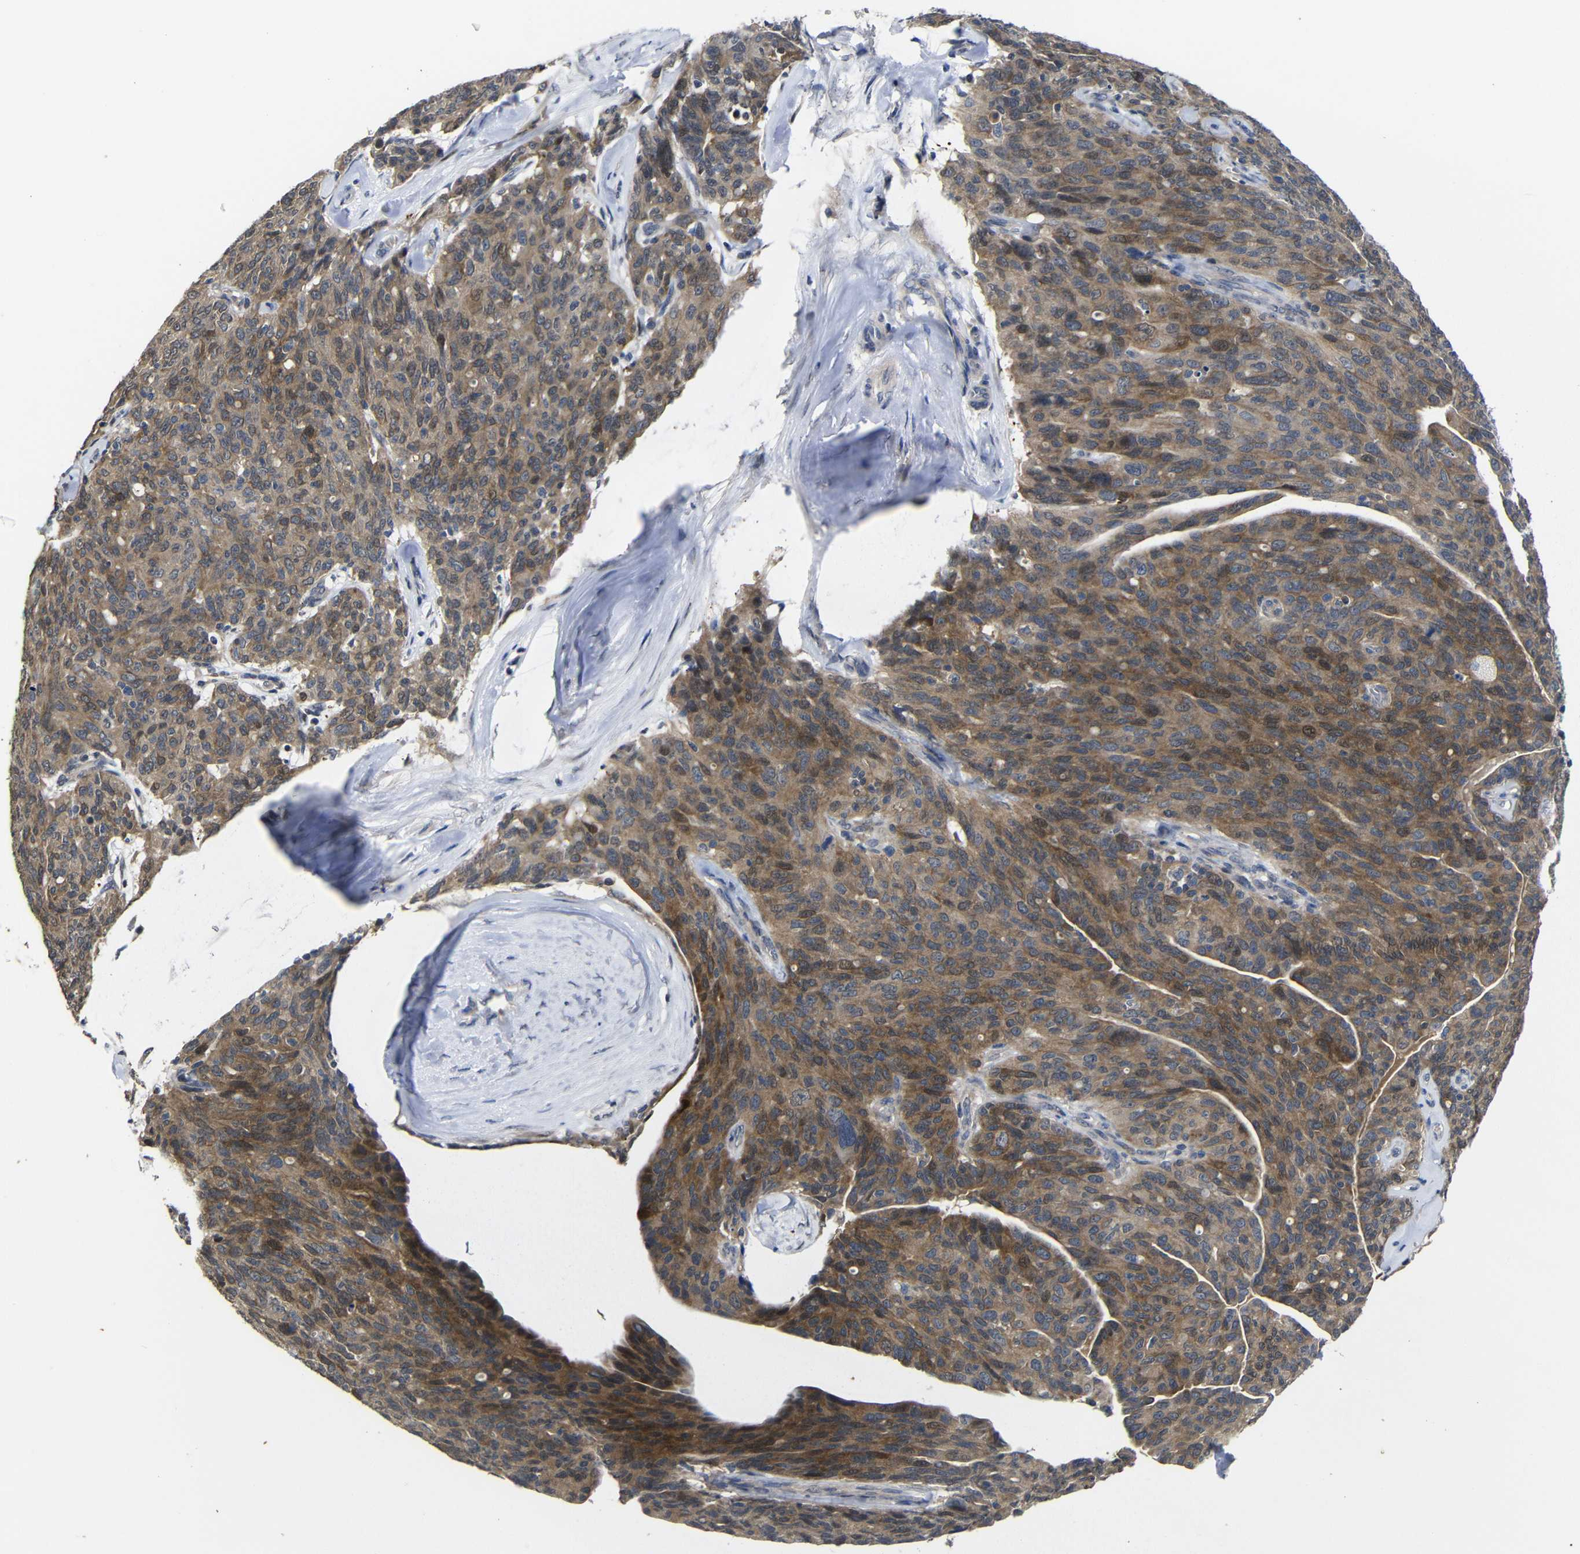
{"staining": {"intensity": "moderate", "quantity": ">75%", "location": "cytoplasmic/membranous"}, "tissue": "ovarian cancer", "cell_type": "Tumor cells", "image_type": "cancer", "snomed": [{"axis": "morphology", "description": "Carcinoma, endometroid"}, {"axis": "topography", "description": "Ovary"}], "caption": "Ovarian cancer (endometroid carcinoma) was stained to show a protein in brown. There is medium levels of moderate cytoplasmic/membranous positivity in approximately >75% of tumor cells.", "gene": "ATG12", "patient": {"sex": "female", "age": 60}}